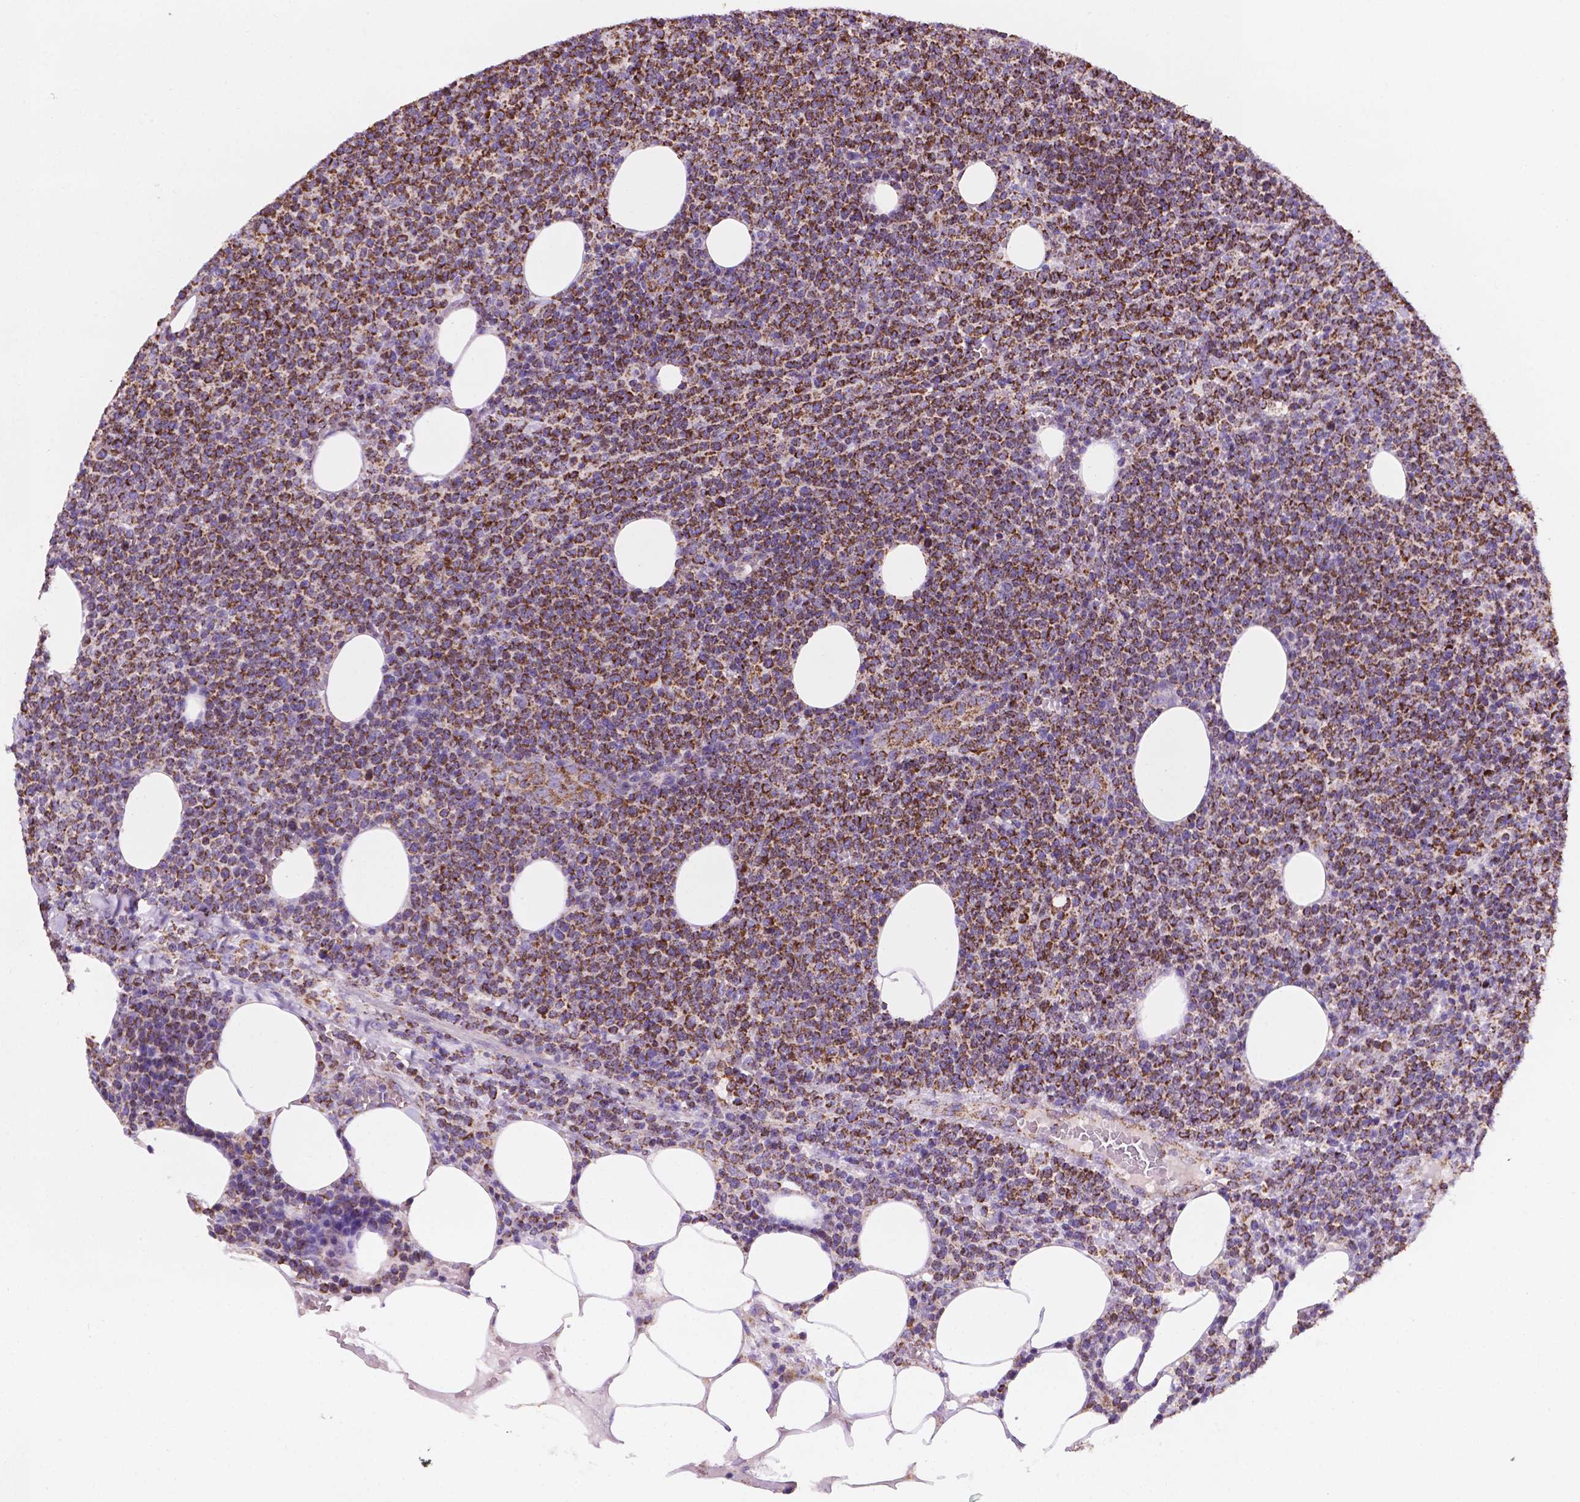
{"staining": {"intensity": "strong", "quantity": ">75%", "location": "cytoplasmic/membranous"}, "tissue": "lymphoma", "cell_type": "Tumor cells", "image_type": "cancer", "snomed": [{"axis": "morphology", "description": "Malignant lymphoma, non-Hodgkin's type, High grade"}, {"axis": "topography", "description": "Lymph node"}], "caption": "Malignant lymphoma, non-Hodgkin's type (high-grade) was stained to show a protein in brown. There is high levels of strong cytoplasmic/membranous positivity in approximately >75% of tumor cells.", "gene": "HSPD1", "patient": {"sex": "male", "age": 61}}